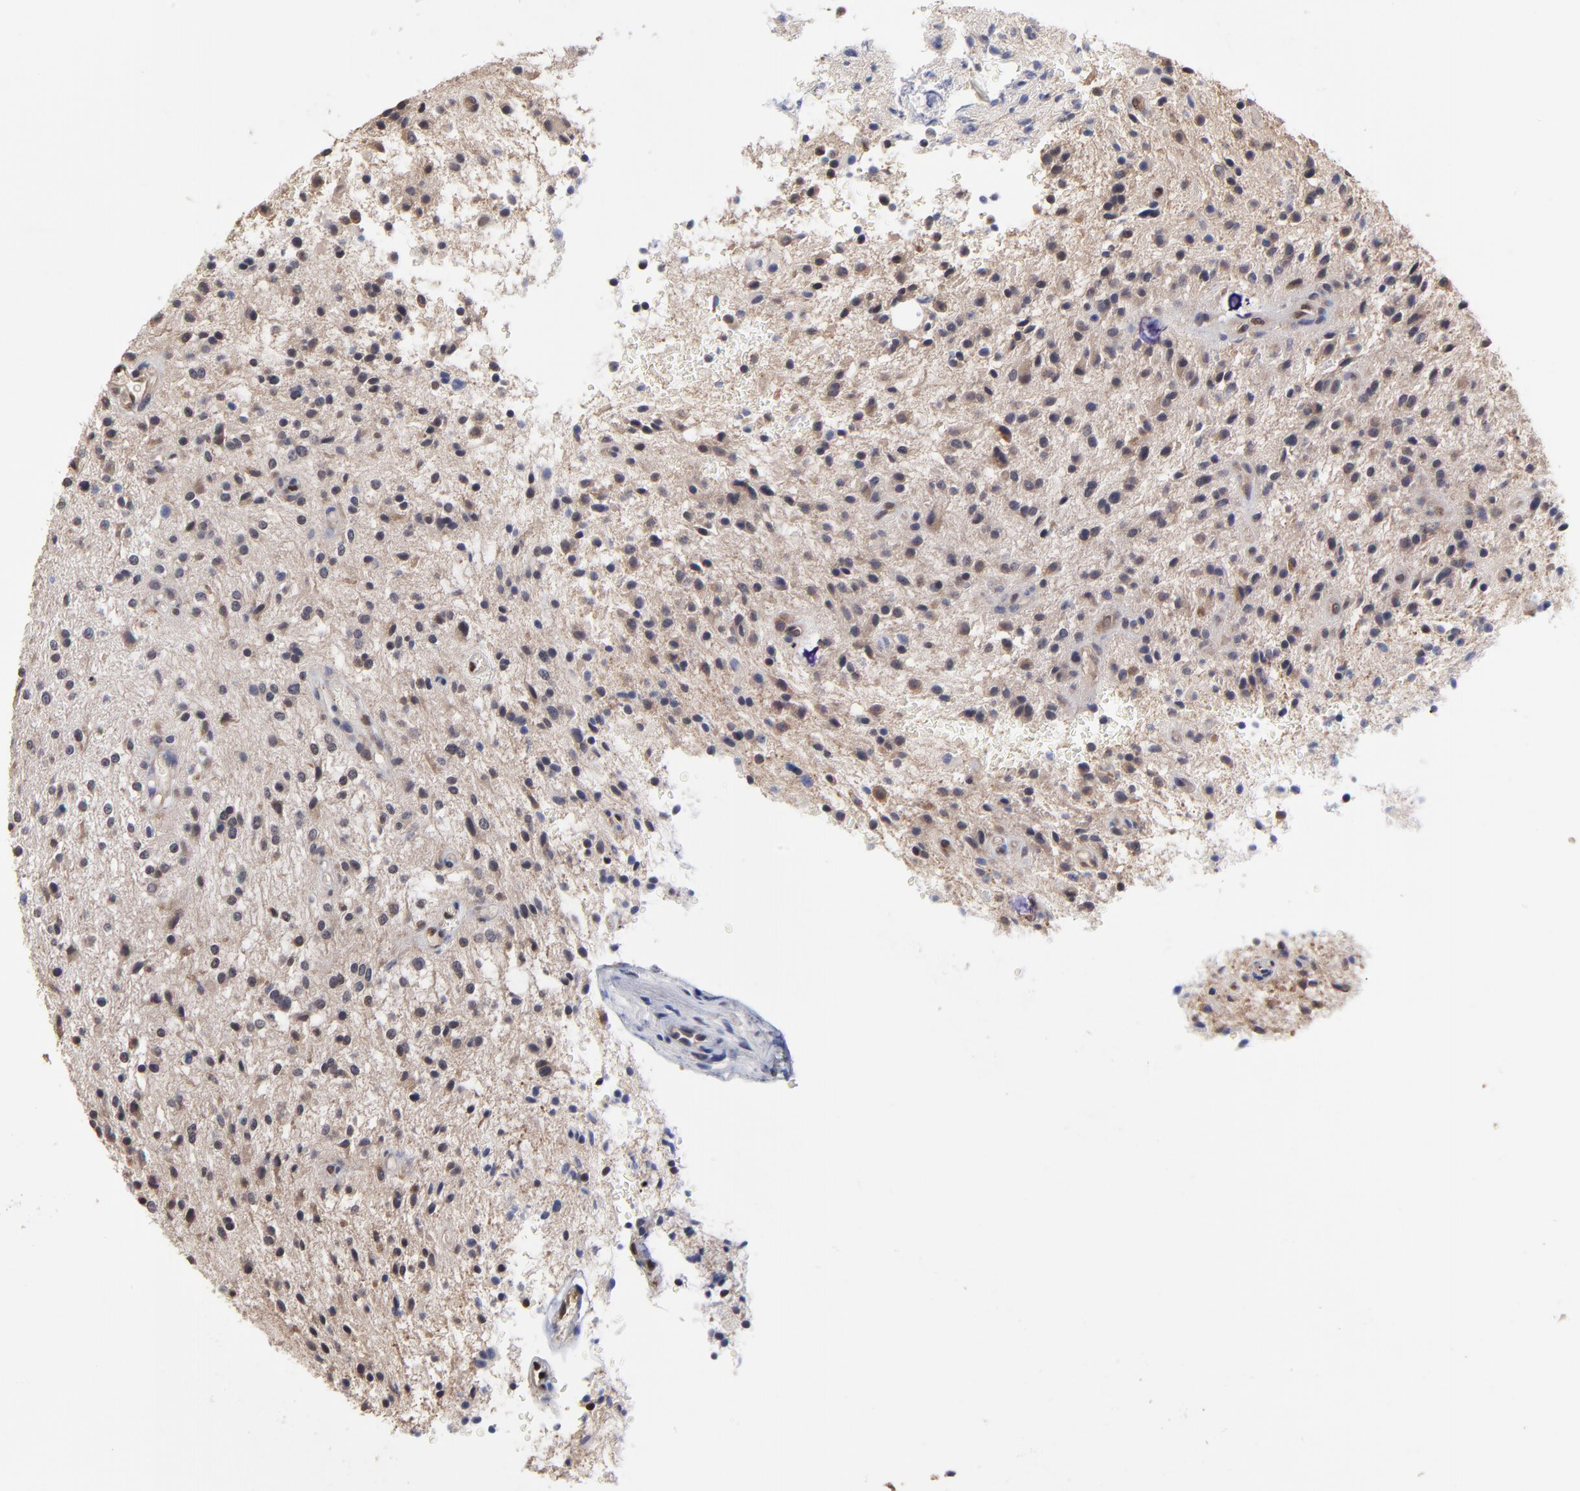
{"staining": {"intensity": "weak", "quantity": "25%-75%", "location": "cytoplasmic/membranous"}, "tissue": "glioma", "cell_type": "Tumor cells", "image_type": "cancer", "snomed": [{"axis": "morphology", "description": "Glioma, malignant, NOS"}, {"axis": "topography", "description": "Cerebellum"}], "caption": "Protein analysis of glioma (malignant) tissue shows weak cytoplasmic/membranous staining in about 25%-75% of tumor cells.", "gene": "CCT2", "patient": {"sex": "female", "age": 10}}